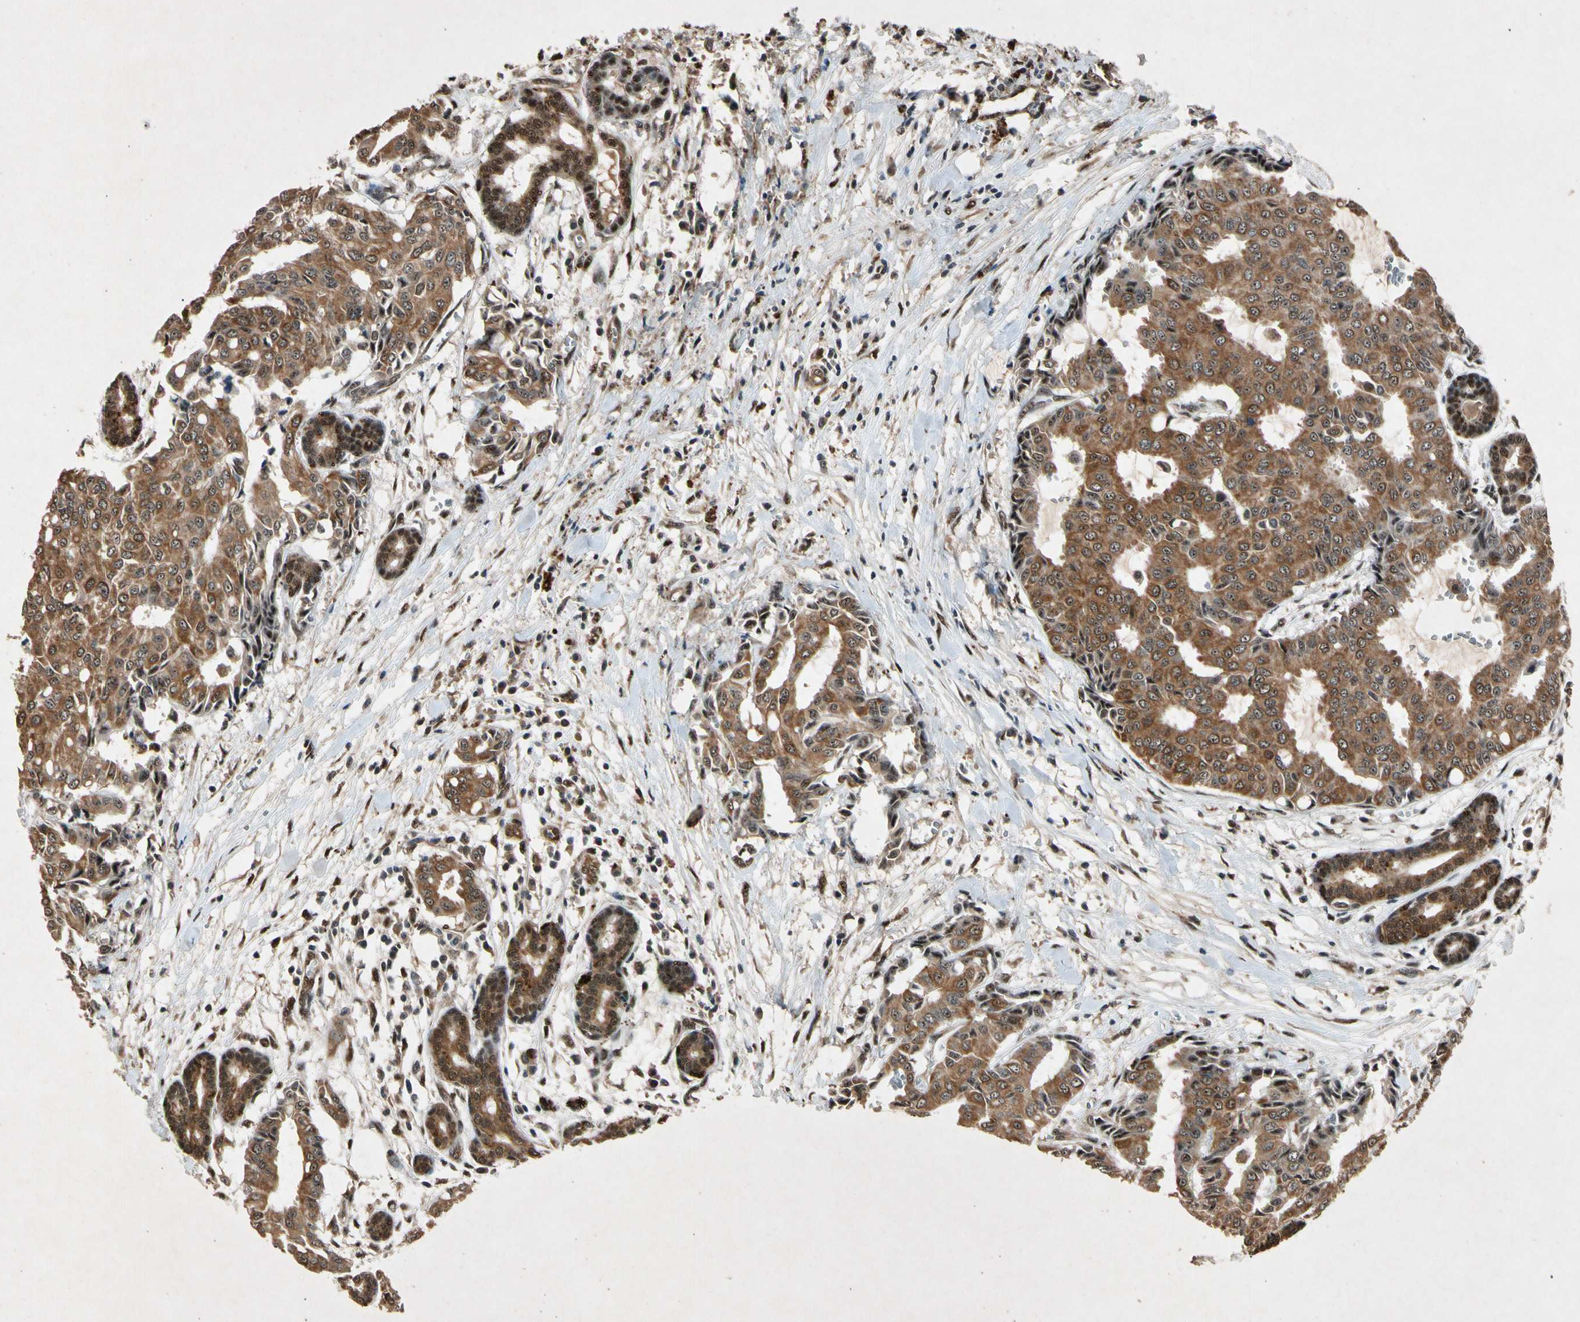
{"staining": {"intensity": "strong", "quantity": "25%-75%", "location": "cytoplasmic/membranous,nuclear"}, "tissue": "head and neck cancer", "cell_type": "Tumor cells", "image_type": "cancer", "snomed": [{"axis": "morphology", "description": "Adenocarcinoma, NOS"}, {"axis": "topography", "description": "Salivary gland"}, {"axis": "topography", "description": "Head-Neck"}], "caption": "Immunohistochemistry staining of head and neck cancer (adenocarcinoma), which exhibits high levels of strong cytoplasmic/membranous and nuclear staining in about 25%-75% of tumor cells indicating strong cytoplasmic/membranous and nuclear protein positivity. The staining was performed using DAB (brown) for protein detection and nuclei were counterstained in hematoxylin (blue).", "gene": "PML", "patient": {"sex": "female", "age": 59}}